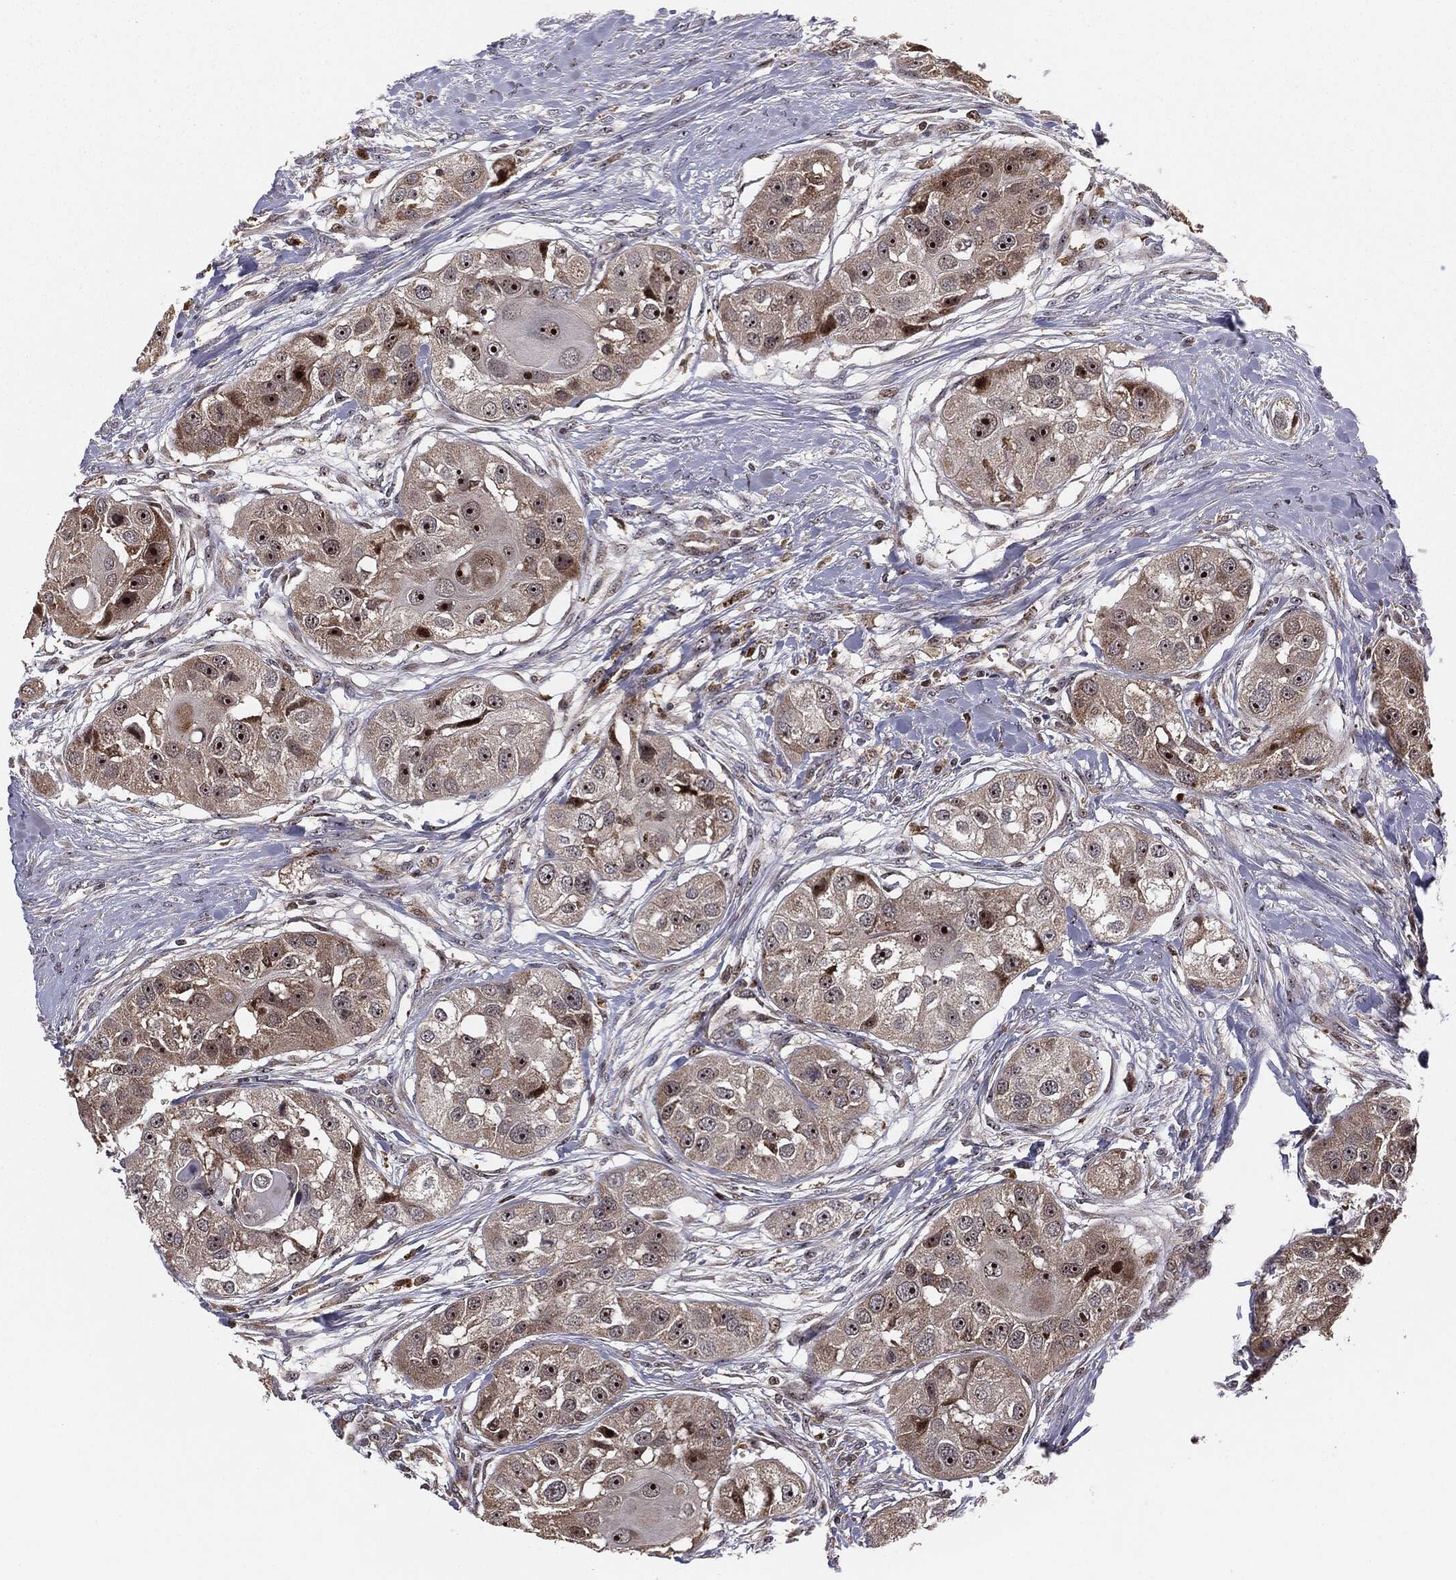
{"staining": {"intensity": "moderate", "quantity": "25%-75%", "location": "nuclear"}, "tissue": "head and neck cancer", "cell_type": "Tumor cells", "image_type": "cancer", "snomed": [{"axis": "morphology", "description": "Normal tissue, NOS"}, {"axis": "morphology", "description": "Squamous cell carcinoma, NOS"}, {"axis": "topography", "description": "Skeletal muscle"}, {"axis": "topography", "description": "Head-Neck"}], "caption": "Immunohistochemical staining of head and neck cancer reveals medium levels of moderate nuclear staining in approximately 25%-75% of tumor cells.", "gene": "PTEN", "patient": {"sex": "male", "age": 51}}